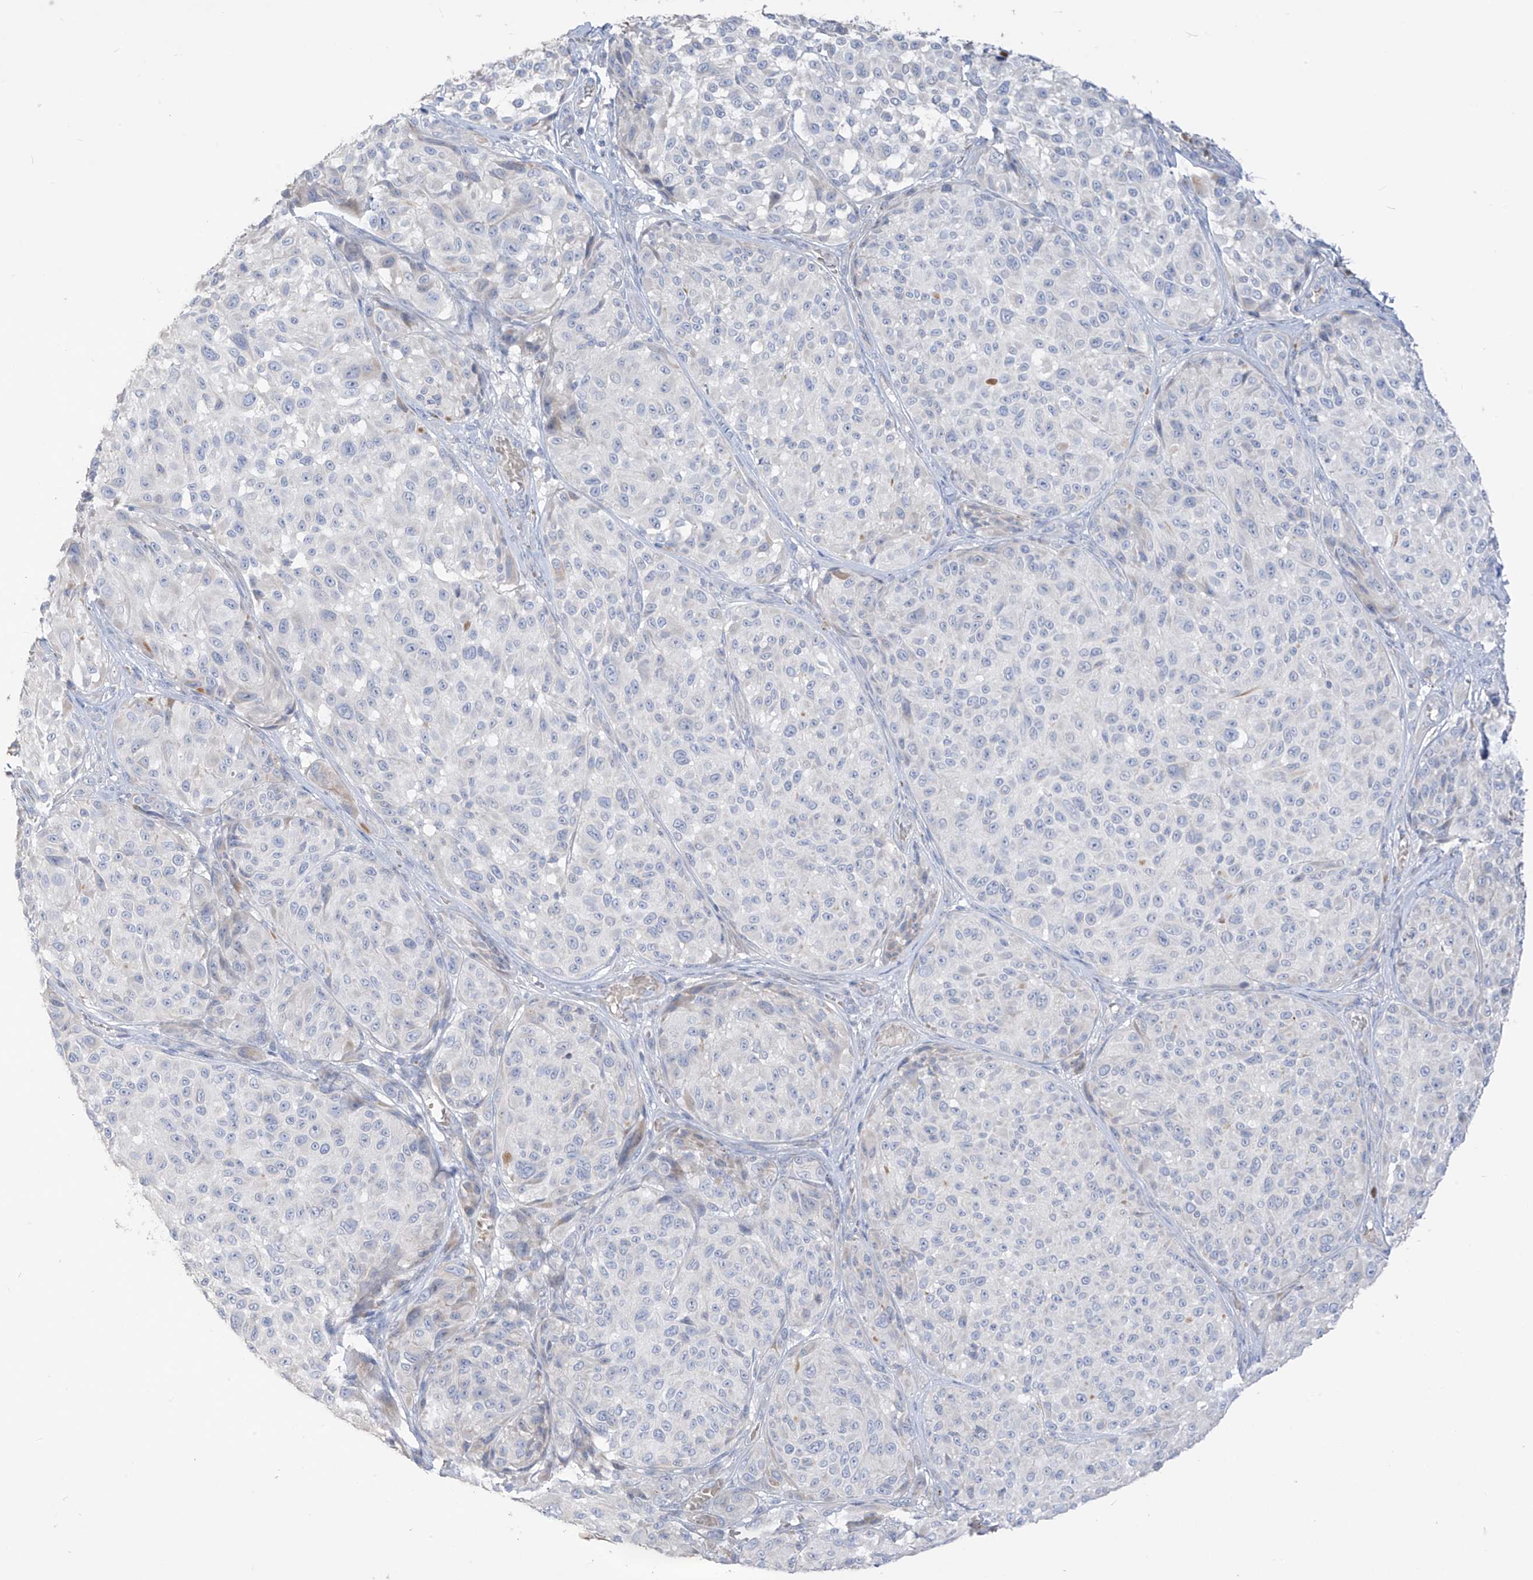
{"staining": {"intensity": "negative", "quantity": "none", "location": "none"}, "tissue": "melanoma", "cell_type": "Tumor cells", "image_type": "cancer", "snomed": [{"axis": "morphology", "description": "Malignant melanoma, NOS"}, {"axis": "topography", "description": "Skin"}], "caption": "High magnification brightfield microscopy of melanoma stained with DAB (3,3'-diaminobenzidine) (brown) and counterstained with hematoxylin (blue): tumor cells show no significant expression.", "gene": "ASPRV1", "patient": {"sex": "male", "age": 83}}